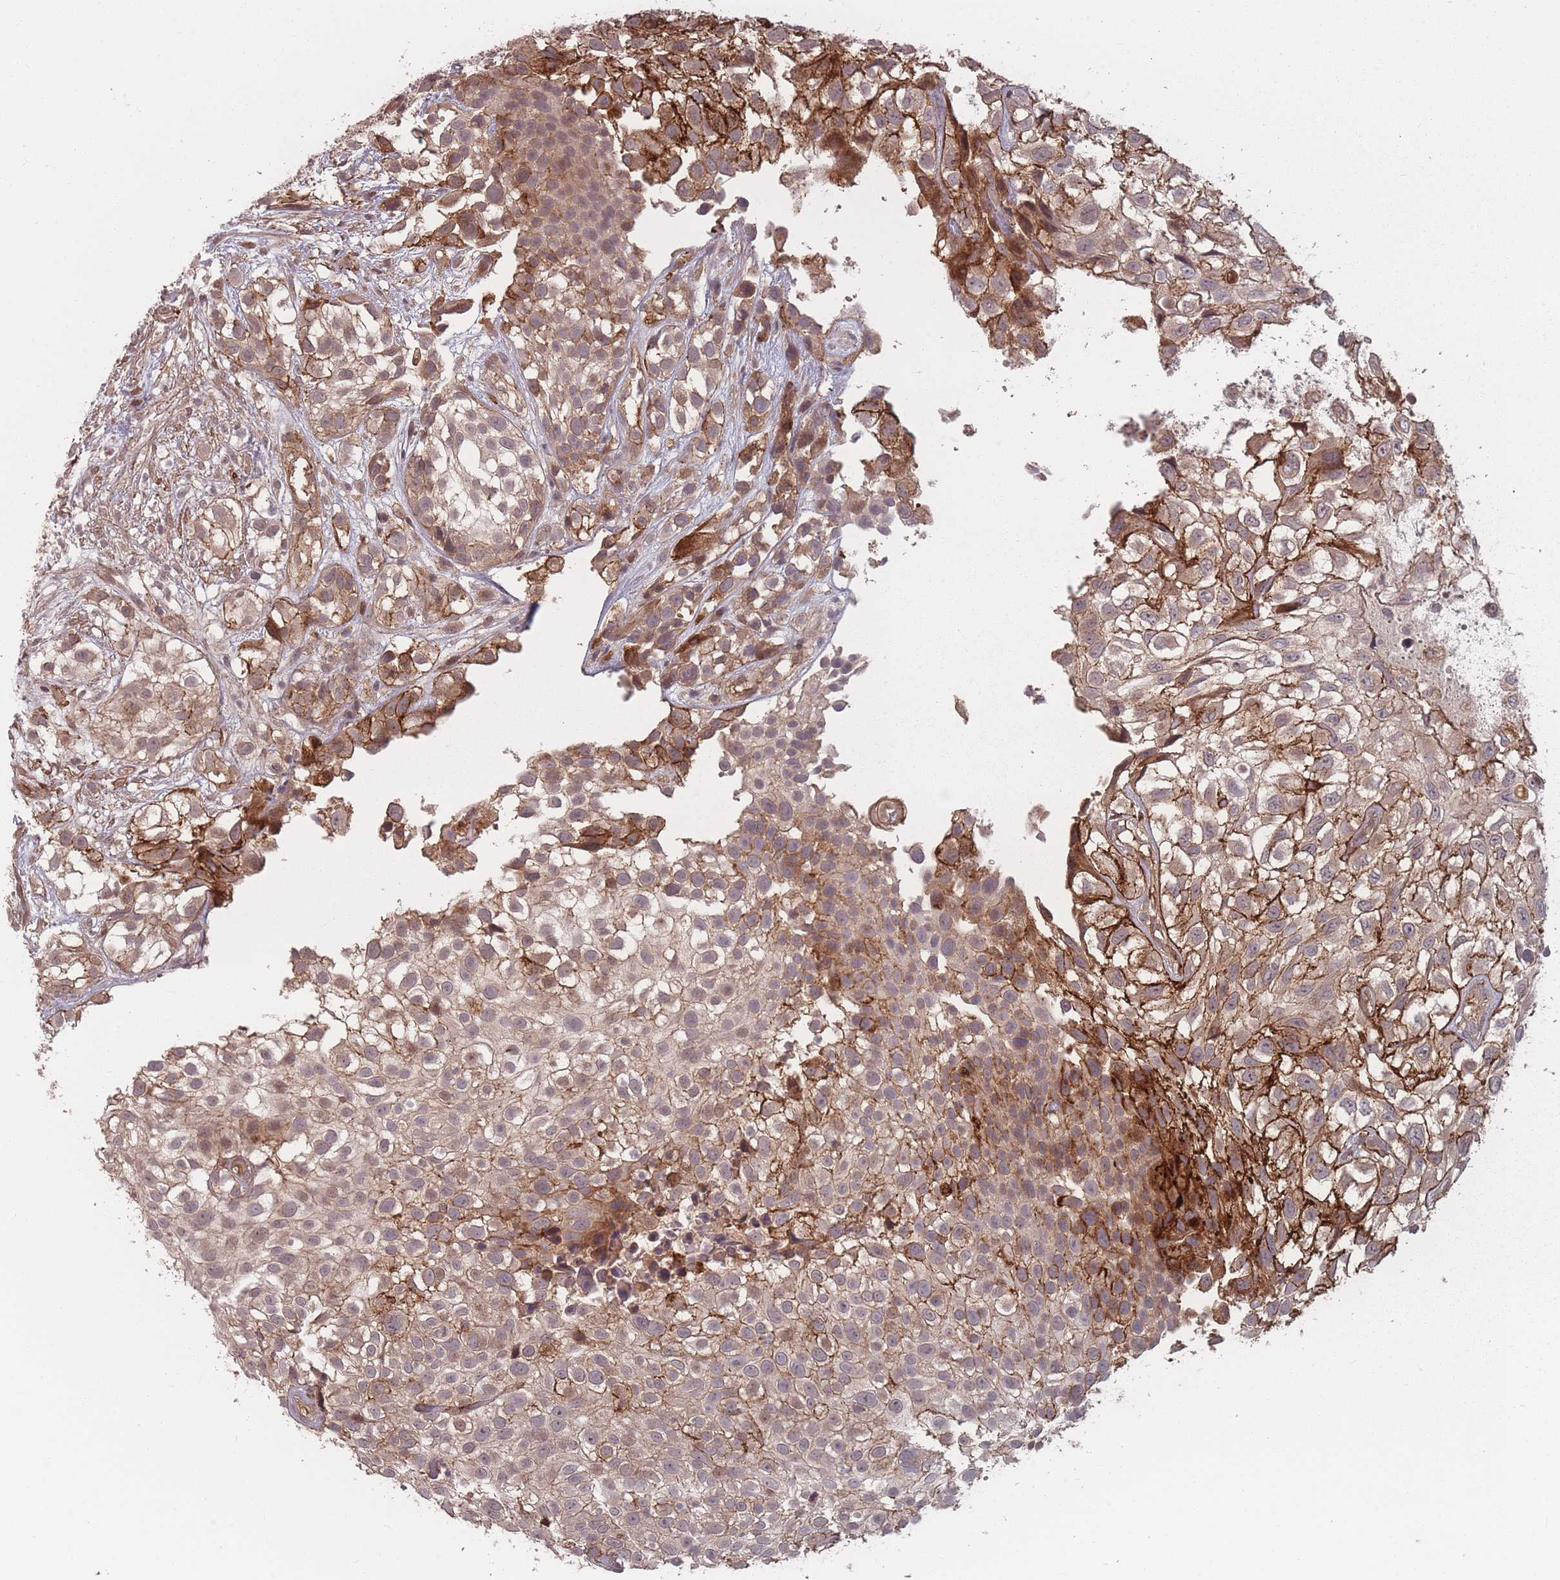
{"staining": {"intensity": "strong", "quantity": ">75%", "location": "cytoplasmic/membranous"}, "tissue": "urothelial cancer", "cell_type": "Tumor cells", "image_type": "cancer", "snomed": [{"axis": "morphology", "description": "Urothelial carcinoma, High grade"}, {"axis": "topography", "description": "Urinary bladder"}], "caption": "Brown immunohistochemical staining in human high-grade urothelial carcinoma demonstrates strong cytoplasmic/membranous positivity in about >75% of tumor cells.", "gene": "HAGH", "patient": {"sex": "male", "age": 56}}